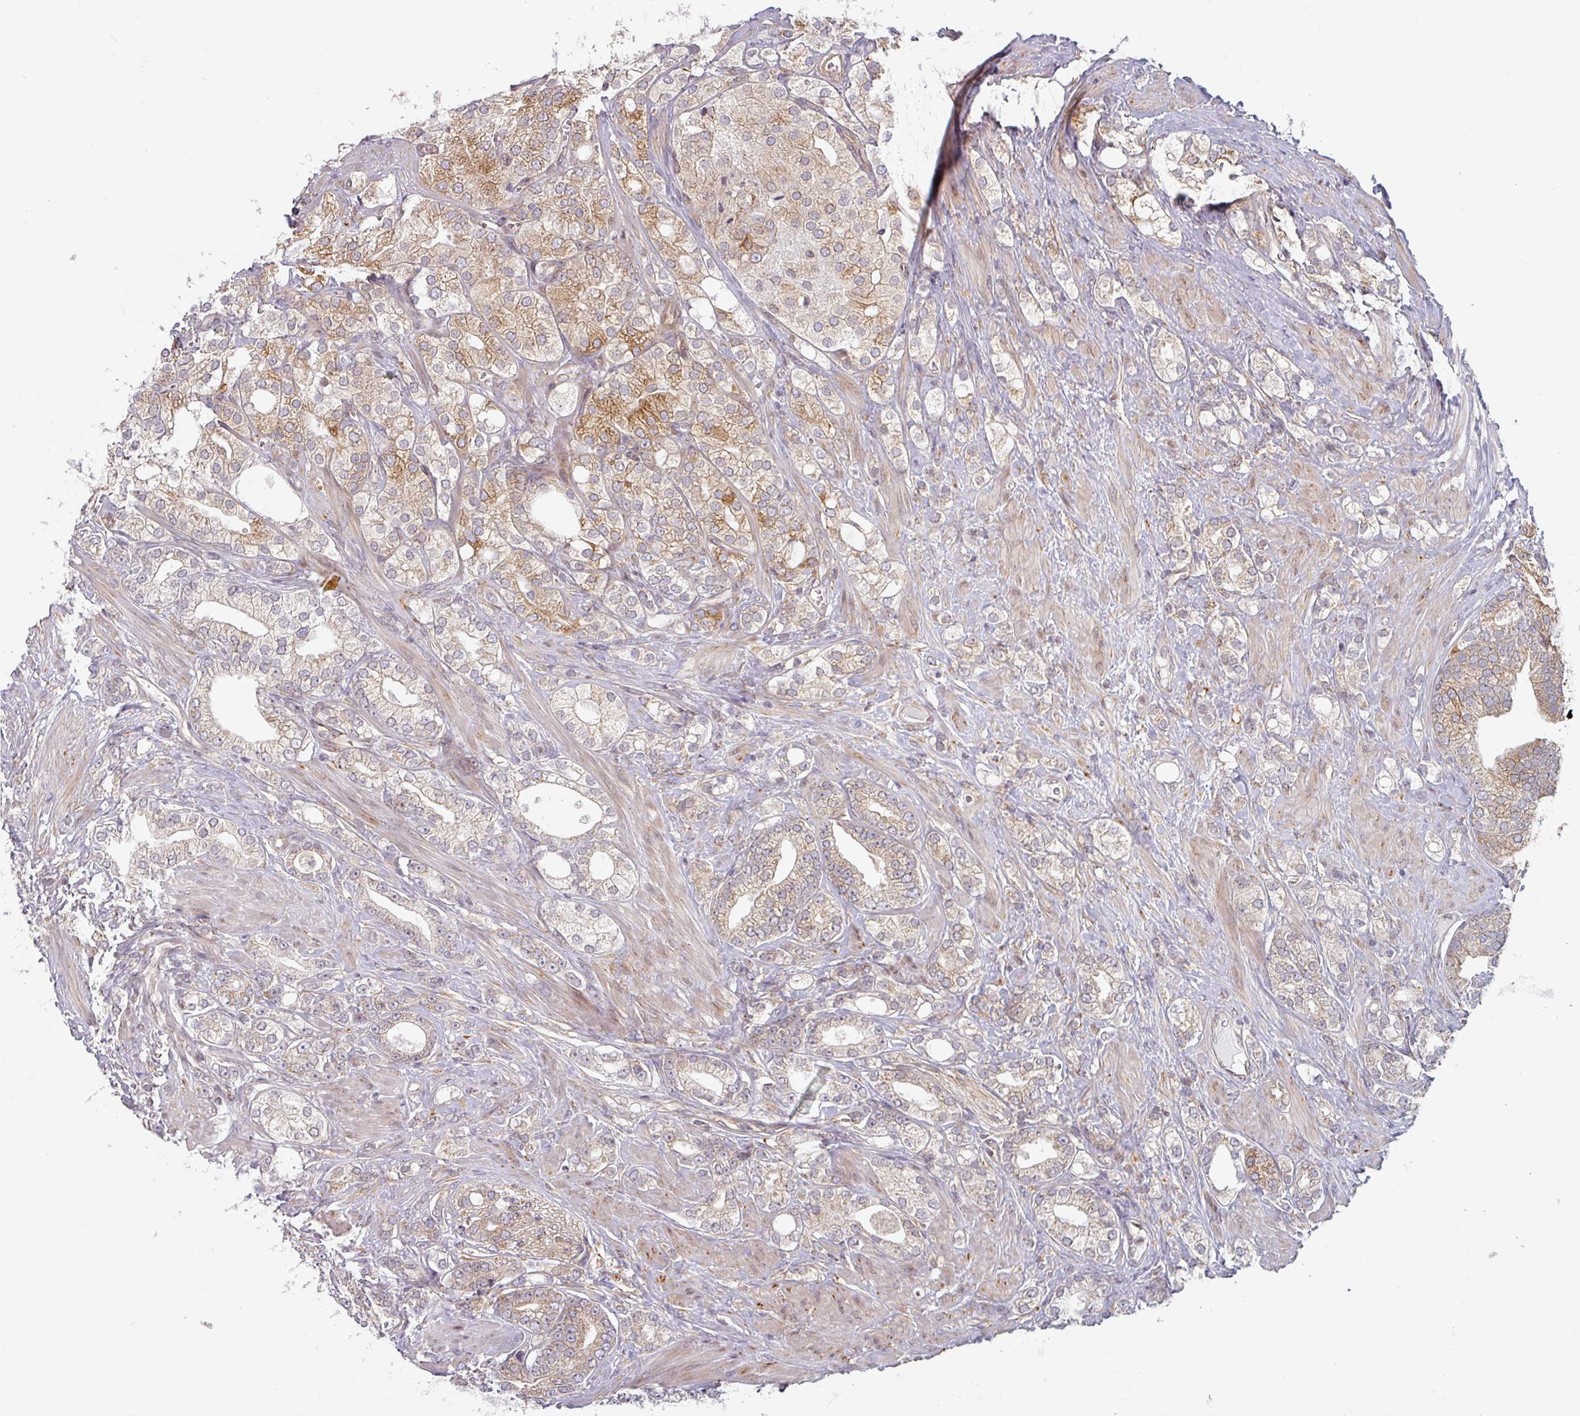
{"staining": {"intensity": "moderate", "quantity": "25%-75%", "location": "cytoplasmic/membranous"}, "tissue": "prostate cancer", "cell_type": "Tumor cells", "image_type": "cancer", "snomed": [{"axis": "morphology", "description": "Adenocarcinoma, High grade"}, {"axis": "topography", "description": "Prostate"}], "caption": "Adenocarcinoma (high-grade) (prostate) tissue displays moderate cytoplasmic/membranous staining in about 25%-75% of tumor cells", "gene": "TAPT1", "patient": {"sex": "male", "age": 50}}